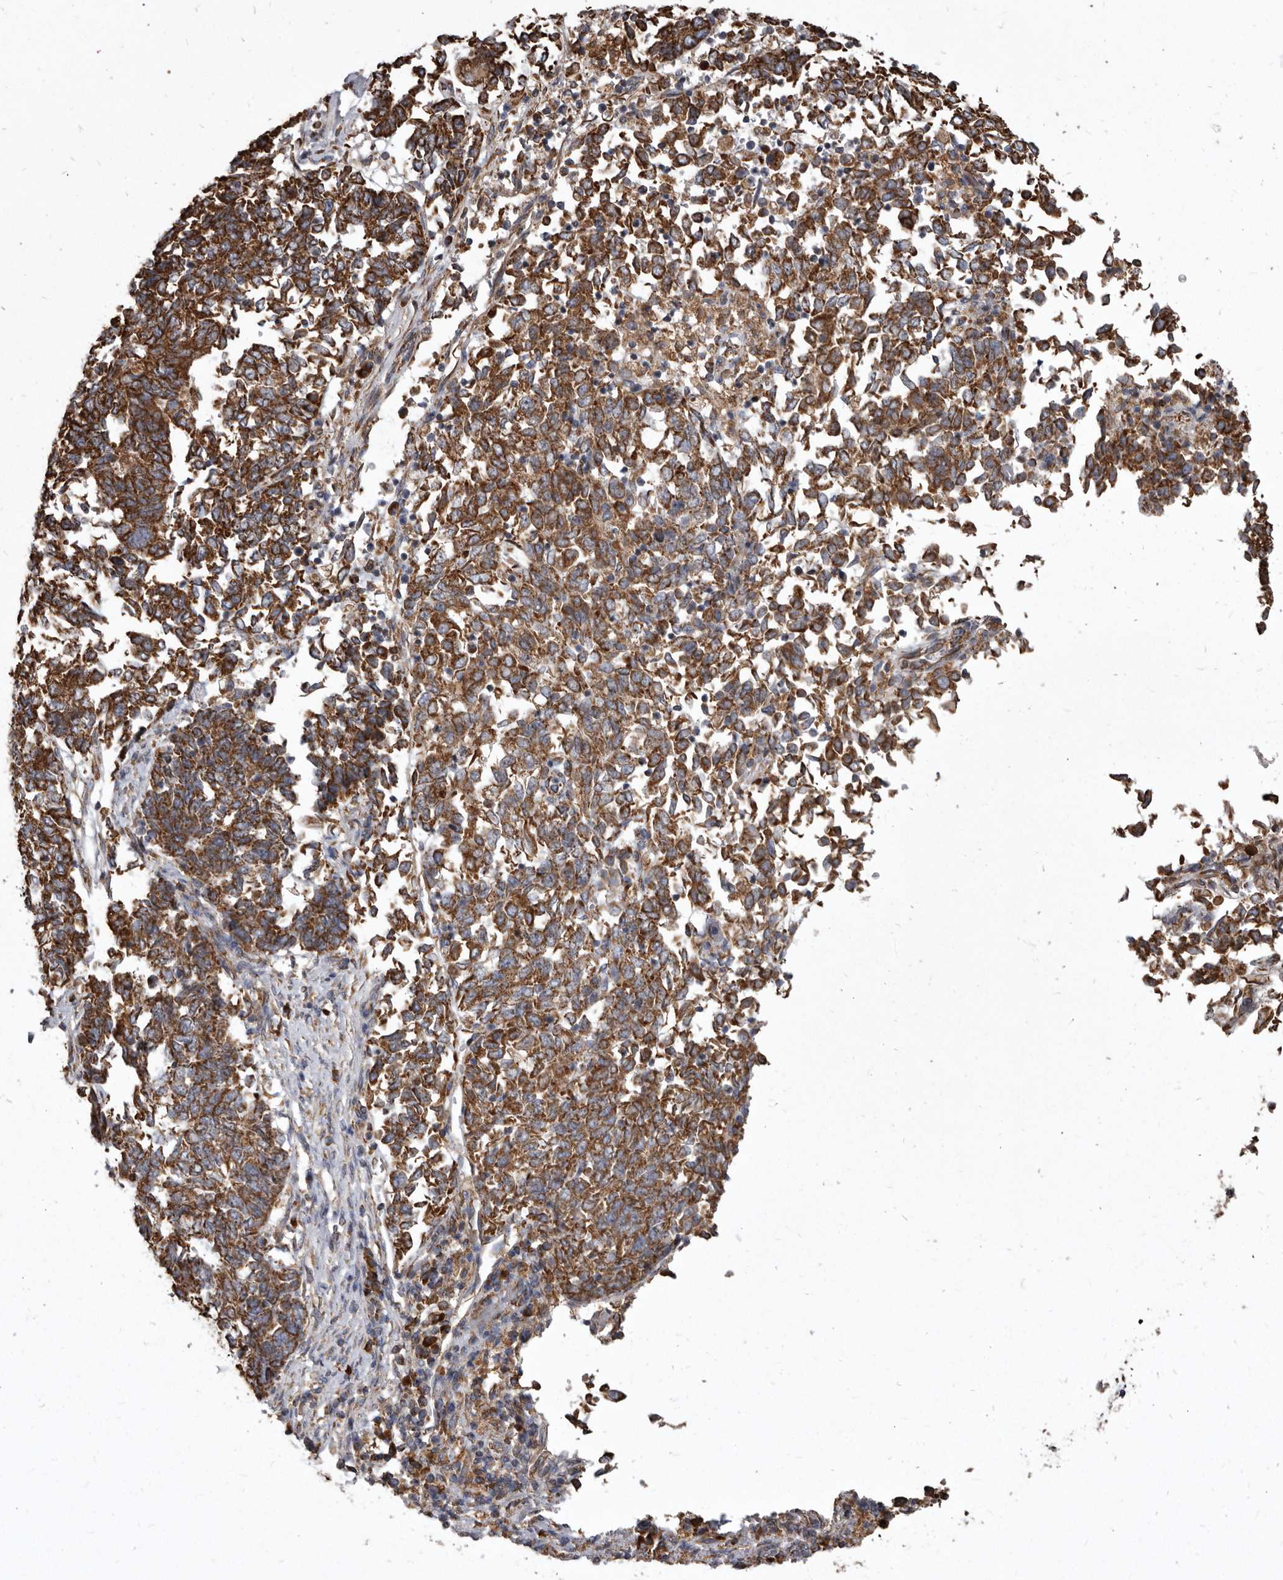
{"staining": {"intensity": "strong", "quantity": ">75%", "location": "cytoplasmic/membranous"}, "tissue": "endometrial cancer", "cell_type": "Tumor cells", "image_type": "cancer", "snomed": [{"axis": "morphology", "description": "Adenocarcinoma, NOS"}, {"axis": "topography", "description": "Endometrium"}], "caption": "Immunohistochemical staining of endometrial adenocarcinoma displays high levels of strong cytoplasmic/membranous protein positivity in approximately >75% of tumor cells.", "gene": "CDK5RAP3", "patient": {"sex": "female", "age": 80}}